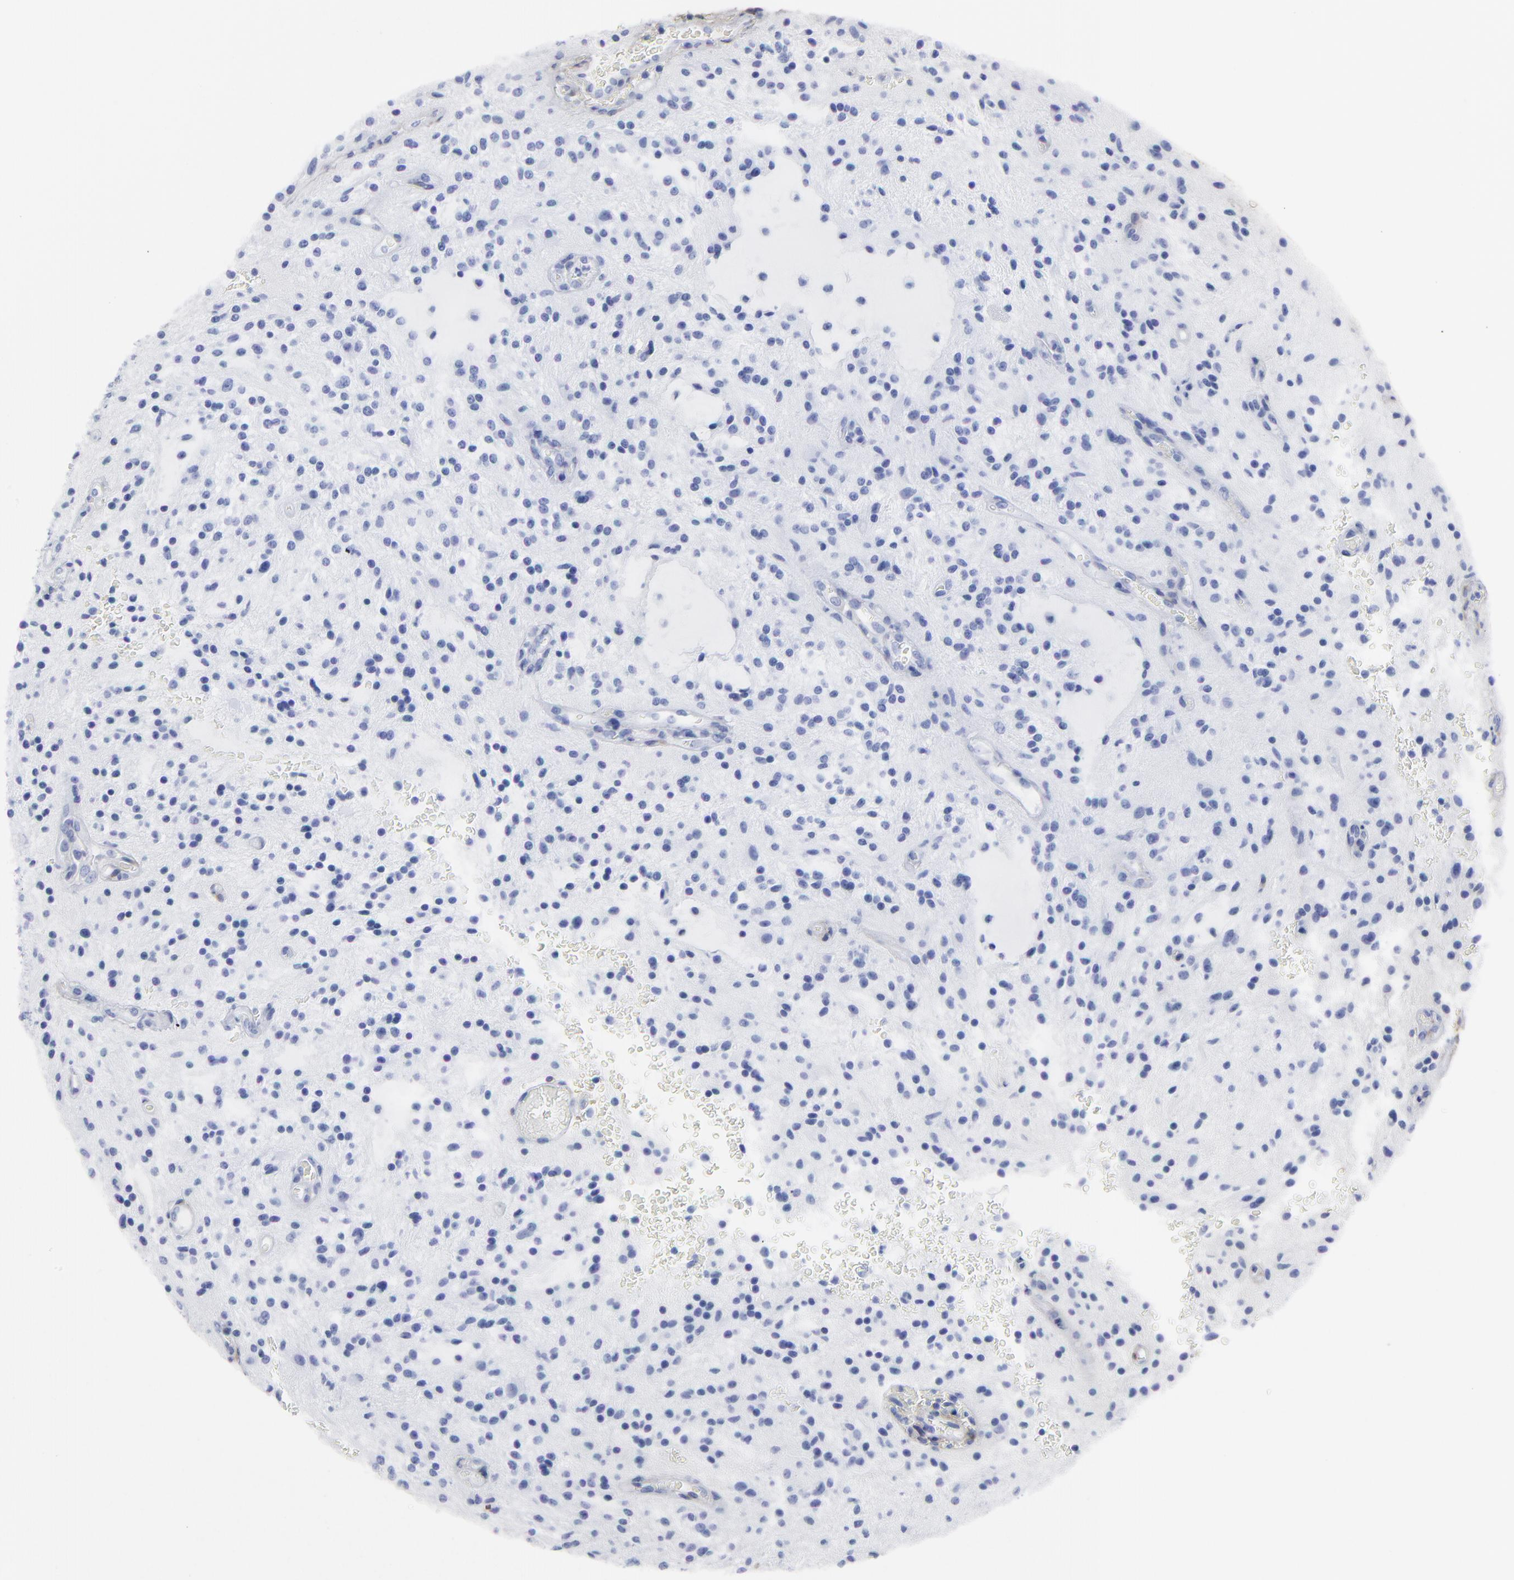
{"staining": {"intensity": "negative", "quantity": "none", "location": "none"}, "tissue": "glioma", "cell_type": "Tumor cells", "image_type": "cancer", "snomed": [{"axis": "morphology", "description": "Glioma, malignant, NOS"}, {"axis": "topography", "description": "Cerebellum"}], "caption": "IHC photomicrograph of neoplastic tissue: glioma stained with DAB exhibits no significant protein positivity in tumor cells.", "gene": "DCN", "patient": {"sex": "female", "age": 10}}